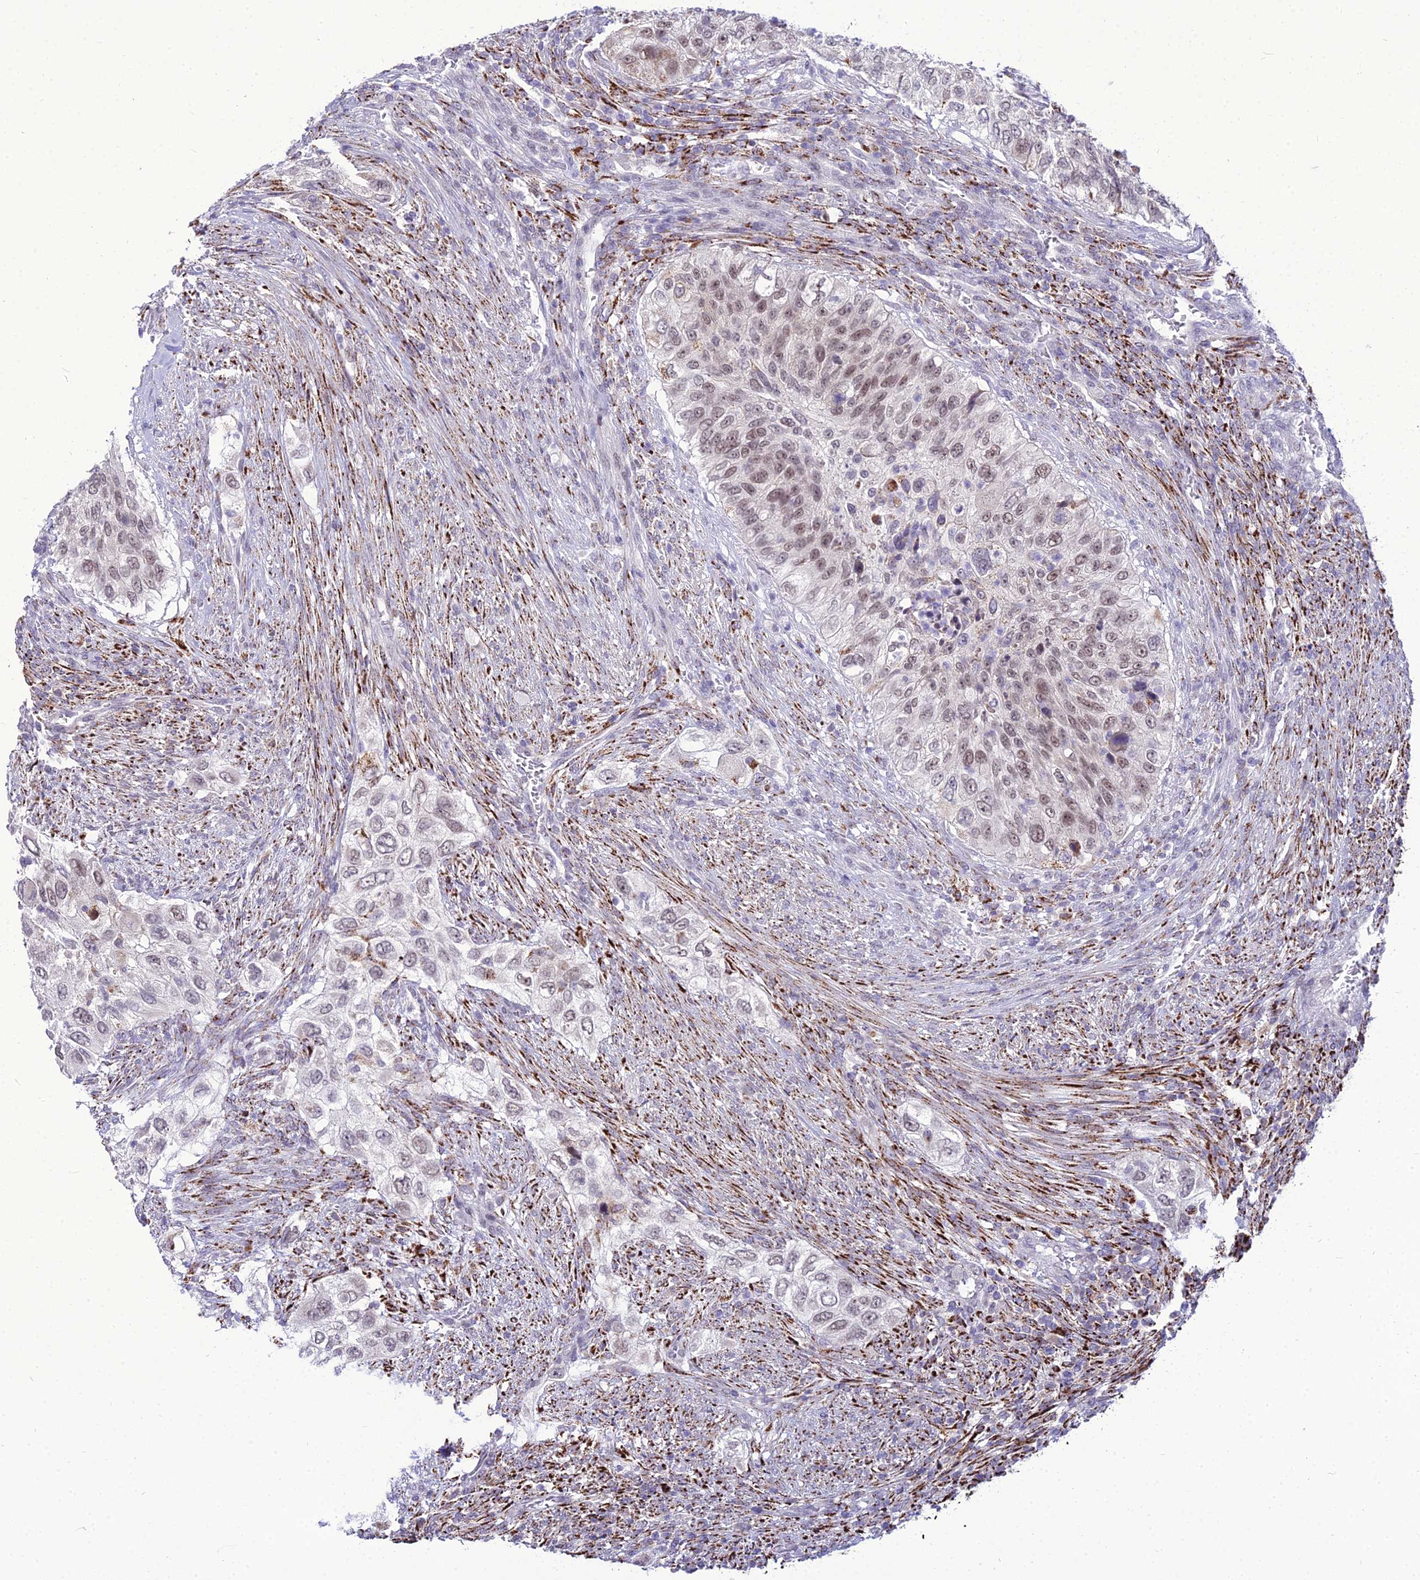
{"staining": {"intensity": "weak", "quantity": "25%-75%", "location": "nuclear"}, "tissue": "urothelial cancer", "cell_type": "Tumor cells", "image_type": "cancer", "snomed": [{"axis": "morphology", "description": "Urothelial carcinoma, High grade"}, {"axis": "topography", "description": "Urinary bladder"}], "caption": "A low amount of weak nuclear positivity is present in about 25%-75% of tumor cells in urothelial cancer tissue.", "gene": "C6orf163", "patient": {"sex": "female", "age": 60}}